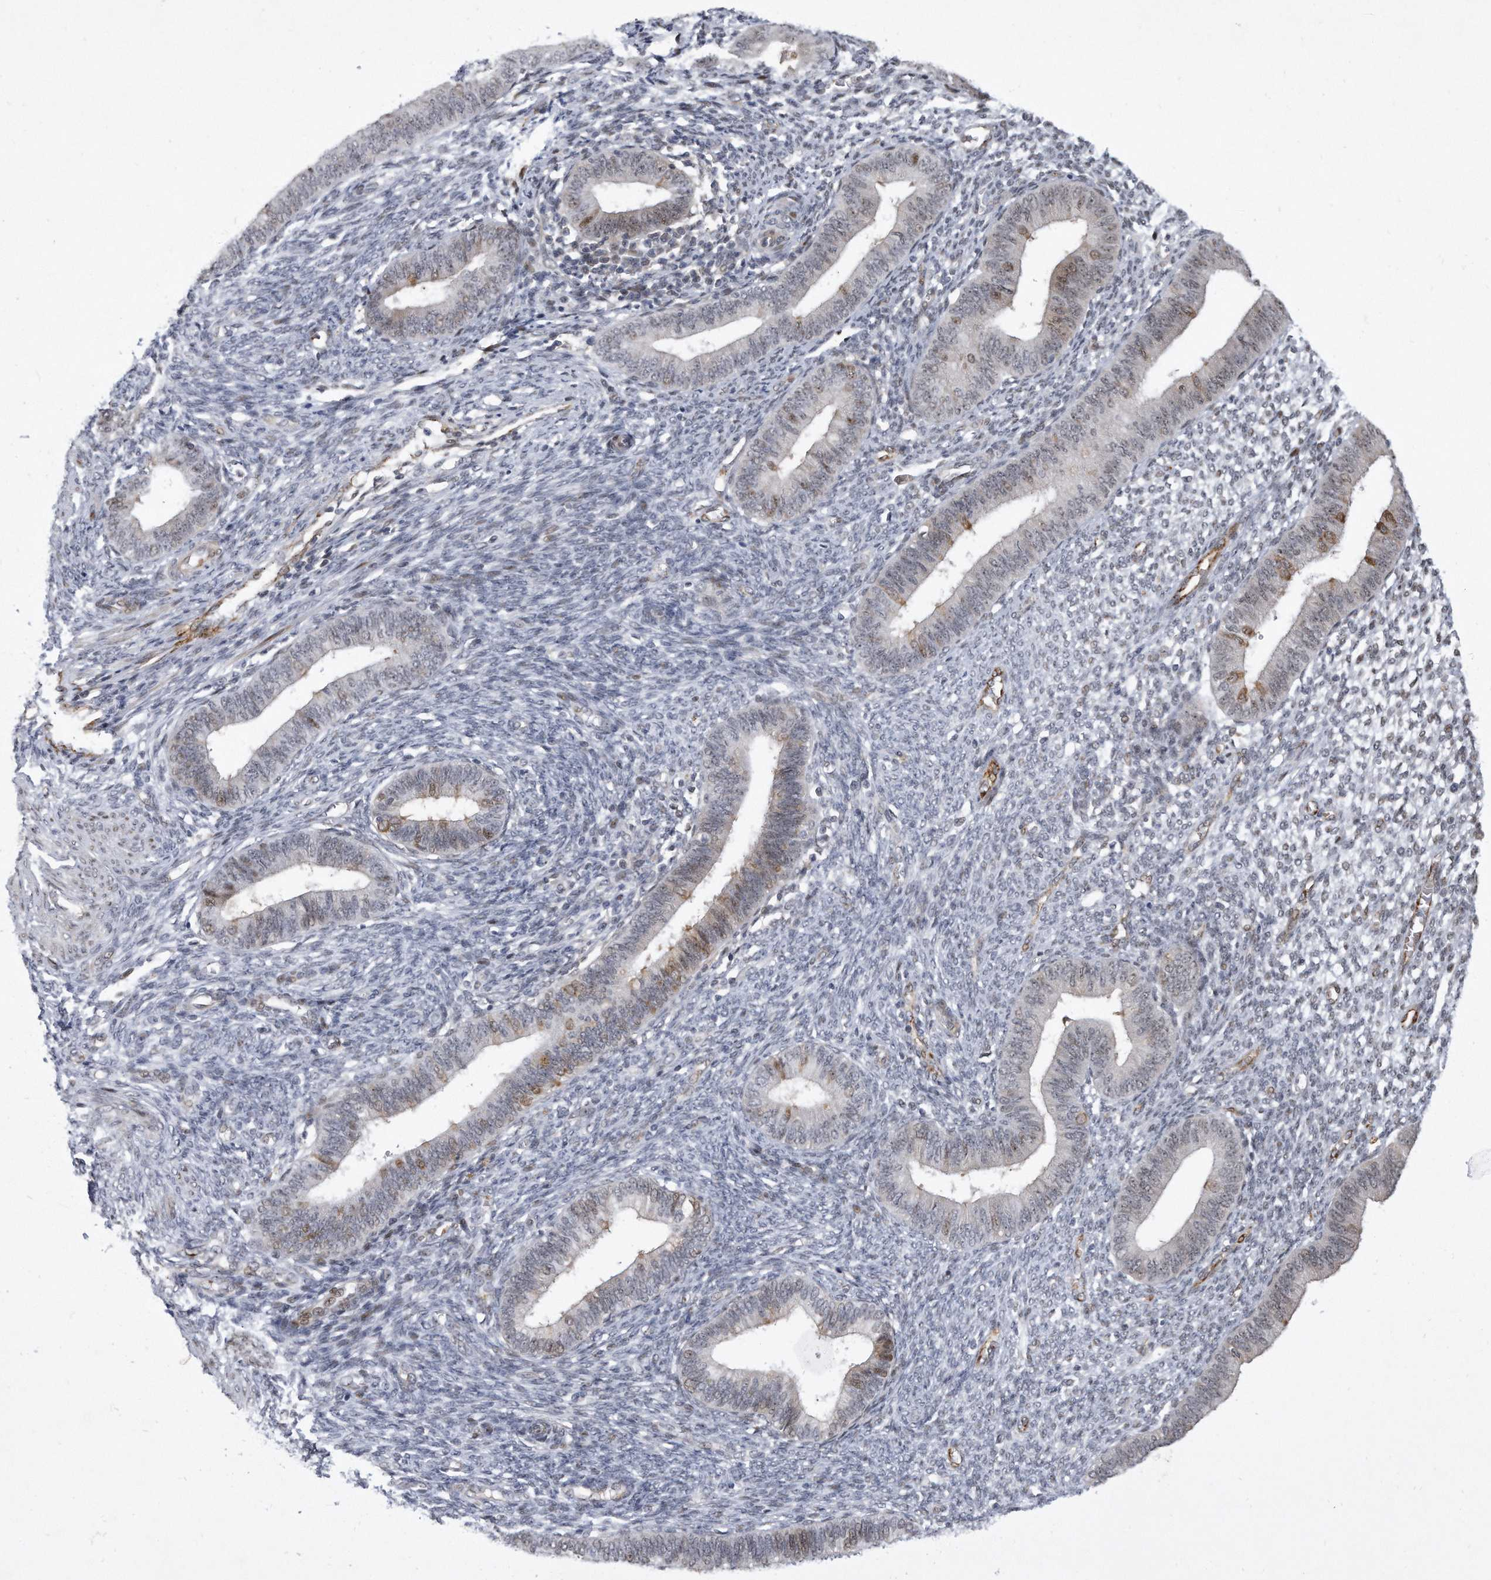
{"staining": {"intensity": "weak", "quantity": "<25%", "location": "nuclear"}, "tissue": "endometrium", "cell_type": "Cells in endometrial stroma", "image_type": "normal", "snomed": [{"axis": "morphology", "description": "Normal tissue, NOS"}, {"axis": "topography", "description": "Endometrium"}], "caption": "Immunohistochemistry (IHC) of benign endometrium reveals no positivity in cells in endometrial stroma.", "gene": "PGBD2", "patient": {"sex": "female", "age": 46}}